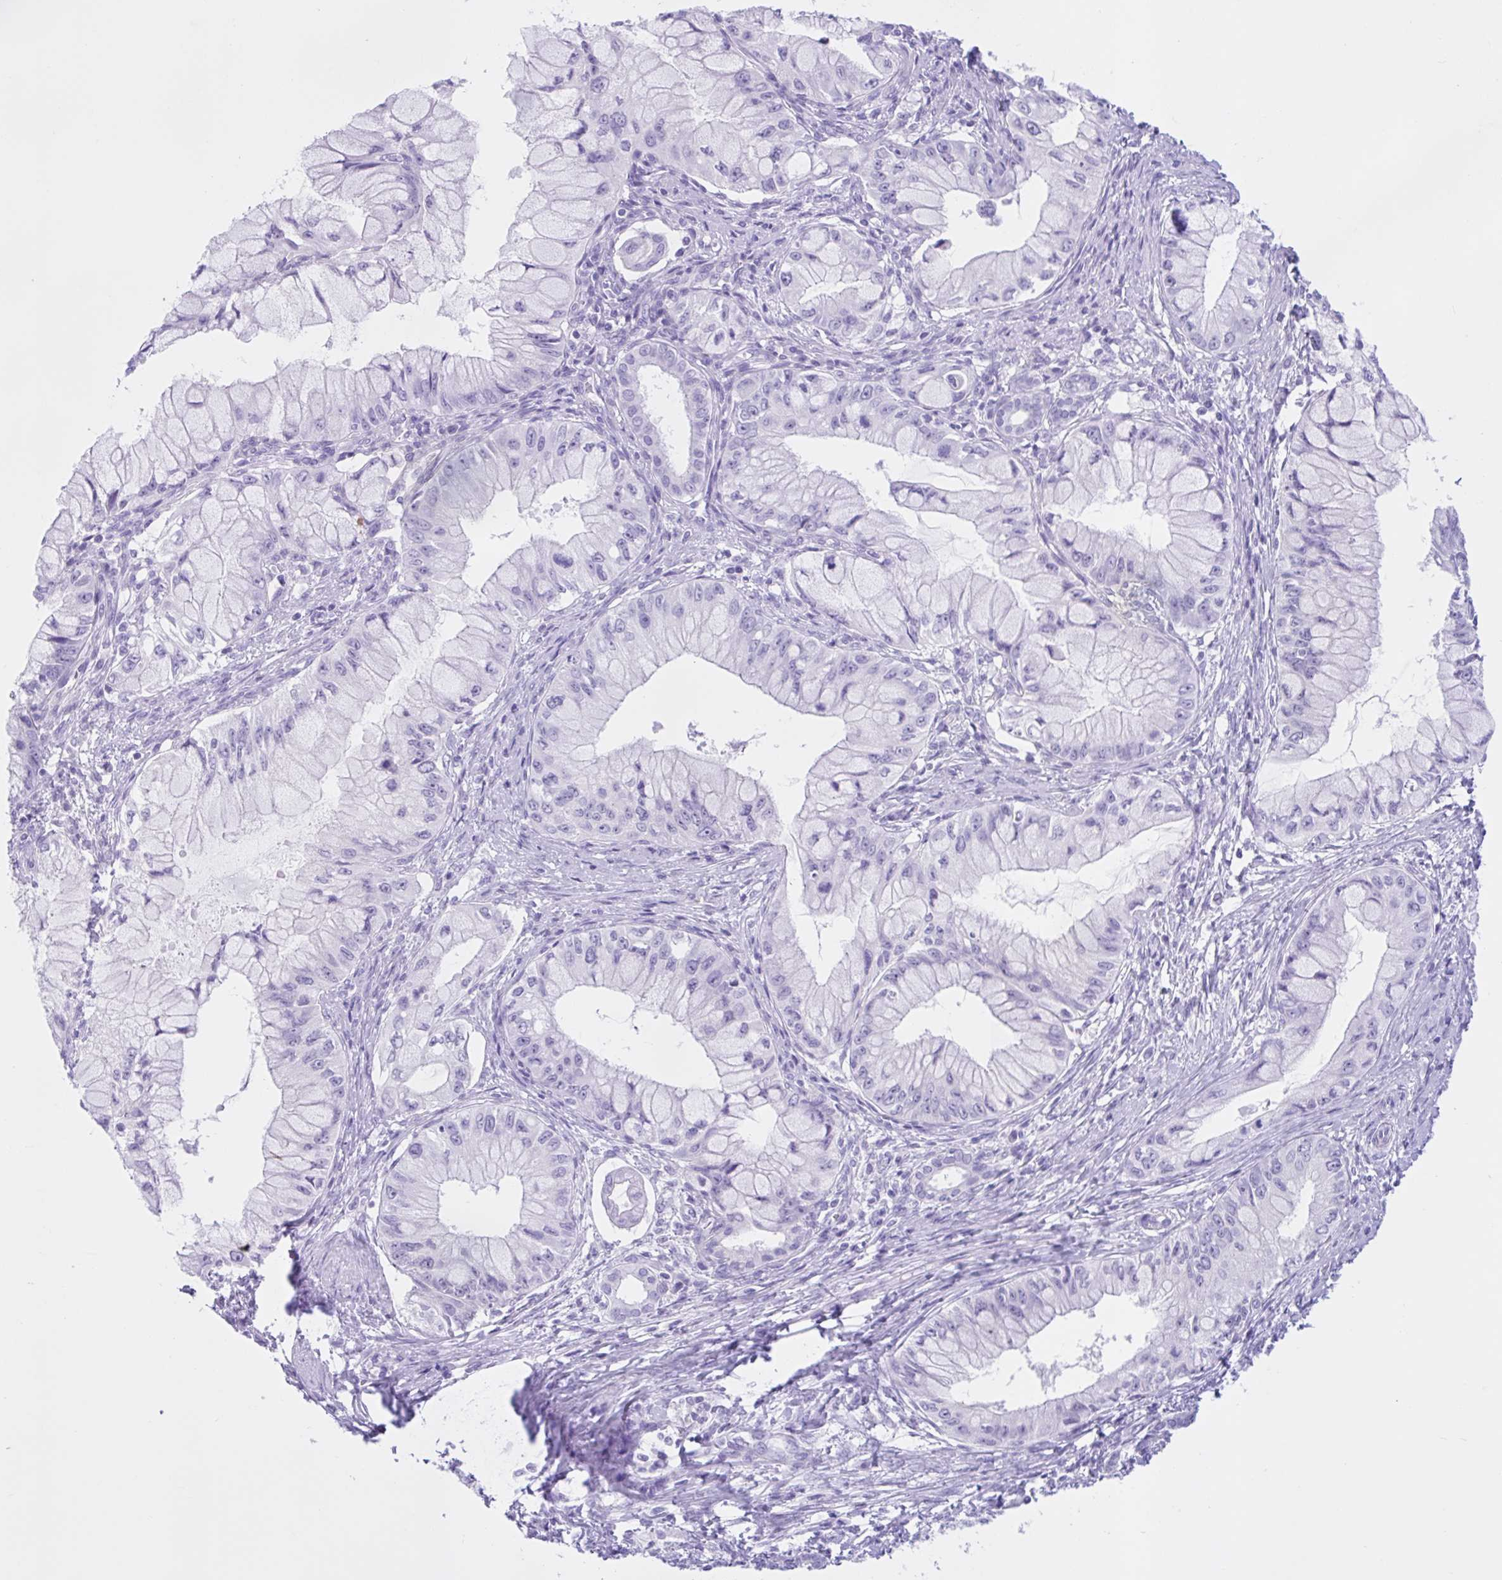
{"staining": {"intensity": "negative", "quantity": "none", "location": "none"}, "tissue": "pancreatic cancer", "cell_type": "Tumor cells", "image_type": "cancer", "snomed": [{"axis": "morphology", "description": "Adenocarcinoma, NOS"}, {"axis": "topography", "description": "Pancreas"}], "caption": "IHC of human pancreatic adenocarcinoma displays no staining in tumor cells.", "gene": "ZNF319", "patient": {"sex": "male", "age": 48}}